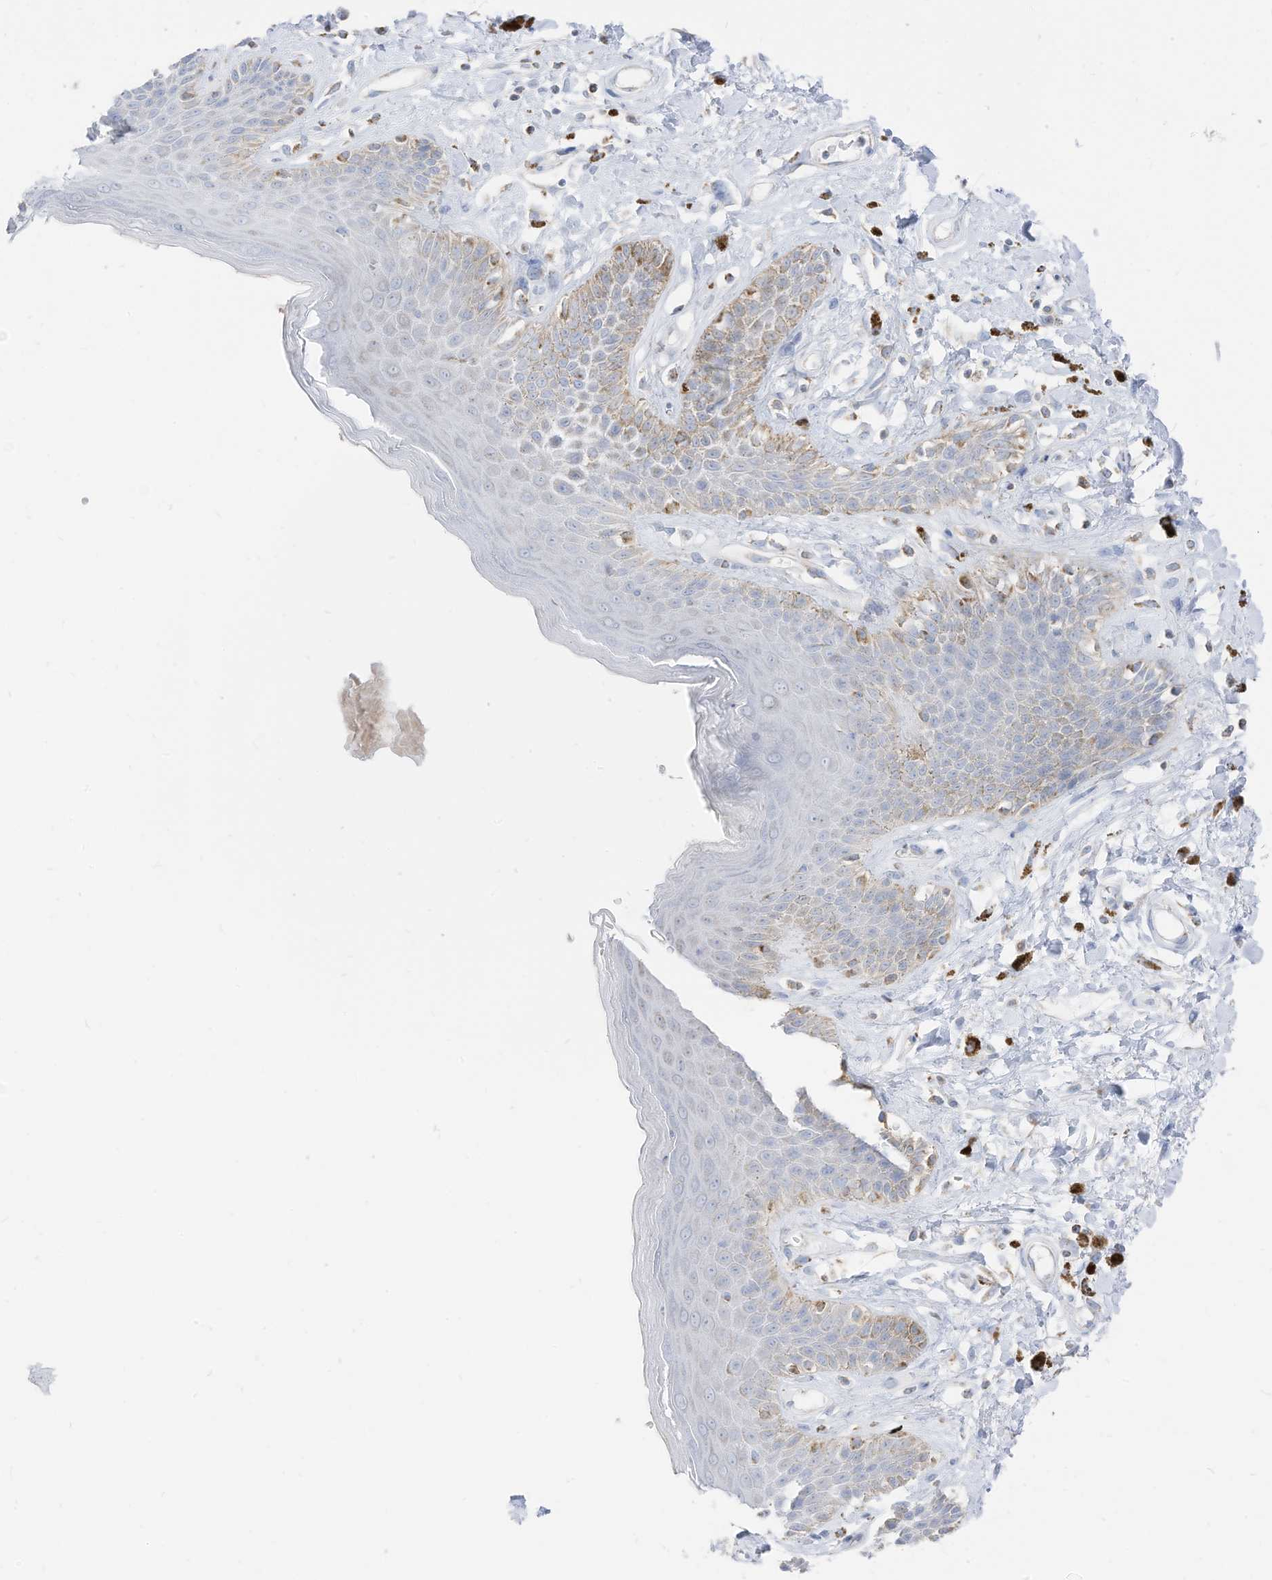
{"staining": {"intensity": "moderate", "quantity": "<25%", "location": "cytoplasmic/membranous"}, "tissue": "skin", "cell_type": "Epidermal cells", "image_type": "normal", "snomed": [{"axis": "morphology", "description": "Normal tissue, NOS"}, {"axis": "topography", "description": "Anal"}], "caption": "Immunohistochemistry (DAB) staining of benign skin shows moderate cytoplasmic/membranous protein expression in approximately <25% of epidermal cells.", "gene": "ETHE1", "patient": {"sex": "female", "age": 78}}